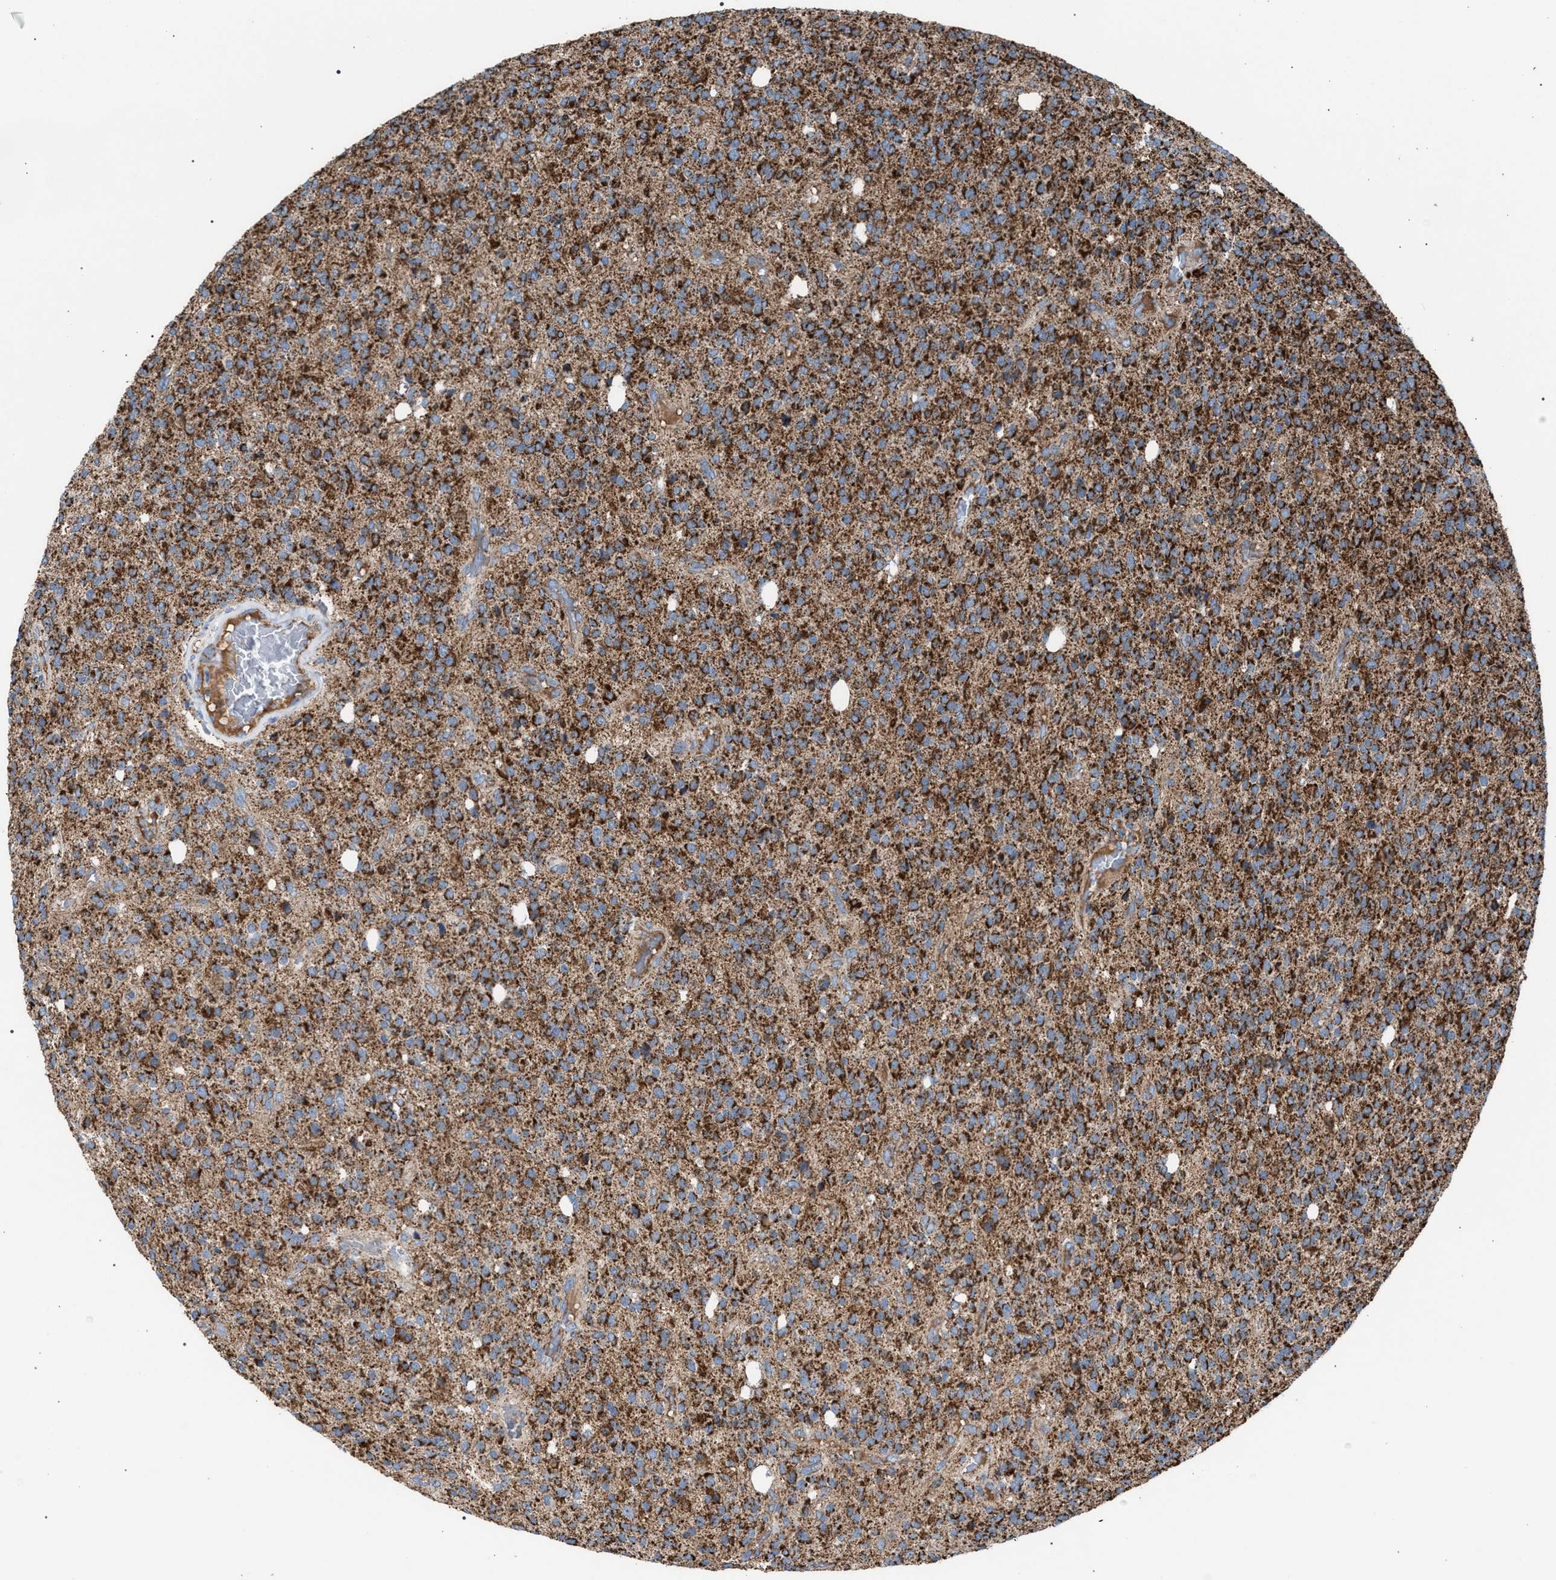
{"staining": {"intensity": "strong", "quantity": ">75%", "location": "cytoplasmic/membranous"}, "tissue": "glioma", "cell_type": "Tumor cells", "image_type": "cancer", "snomed": [{"axis": "morphology", "description": "Glioma, malignant, High grade"}, {"axis": "topography", "description": "Brain"}], "caption": "Immunohistochemical staining of human malignant glioma (high-grade) reveals strong cytoplasmic/membranous protein staining in about >75% of tumor cells.", "gene": "VPS13A", "patient": {"sex": "male", "age": 34}}